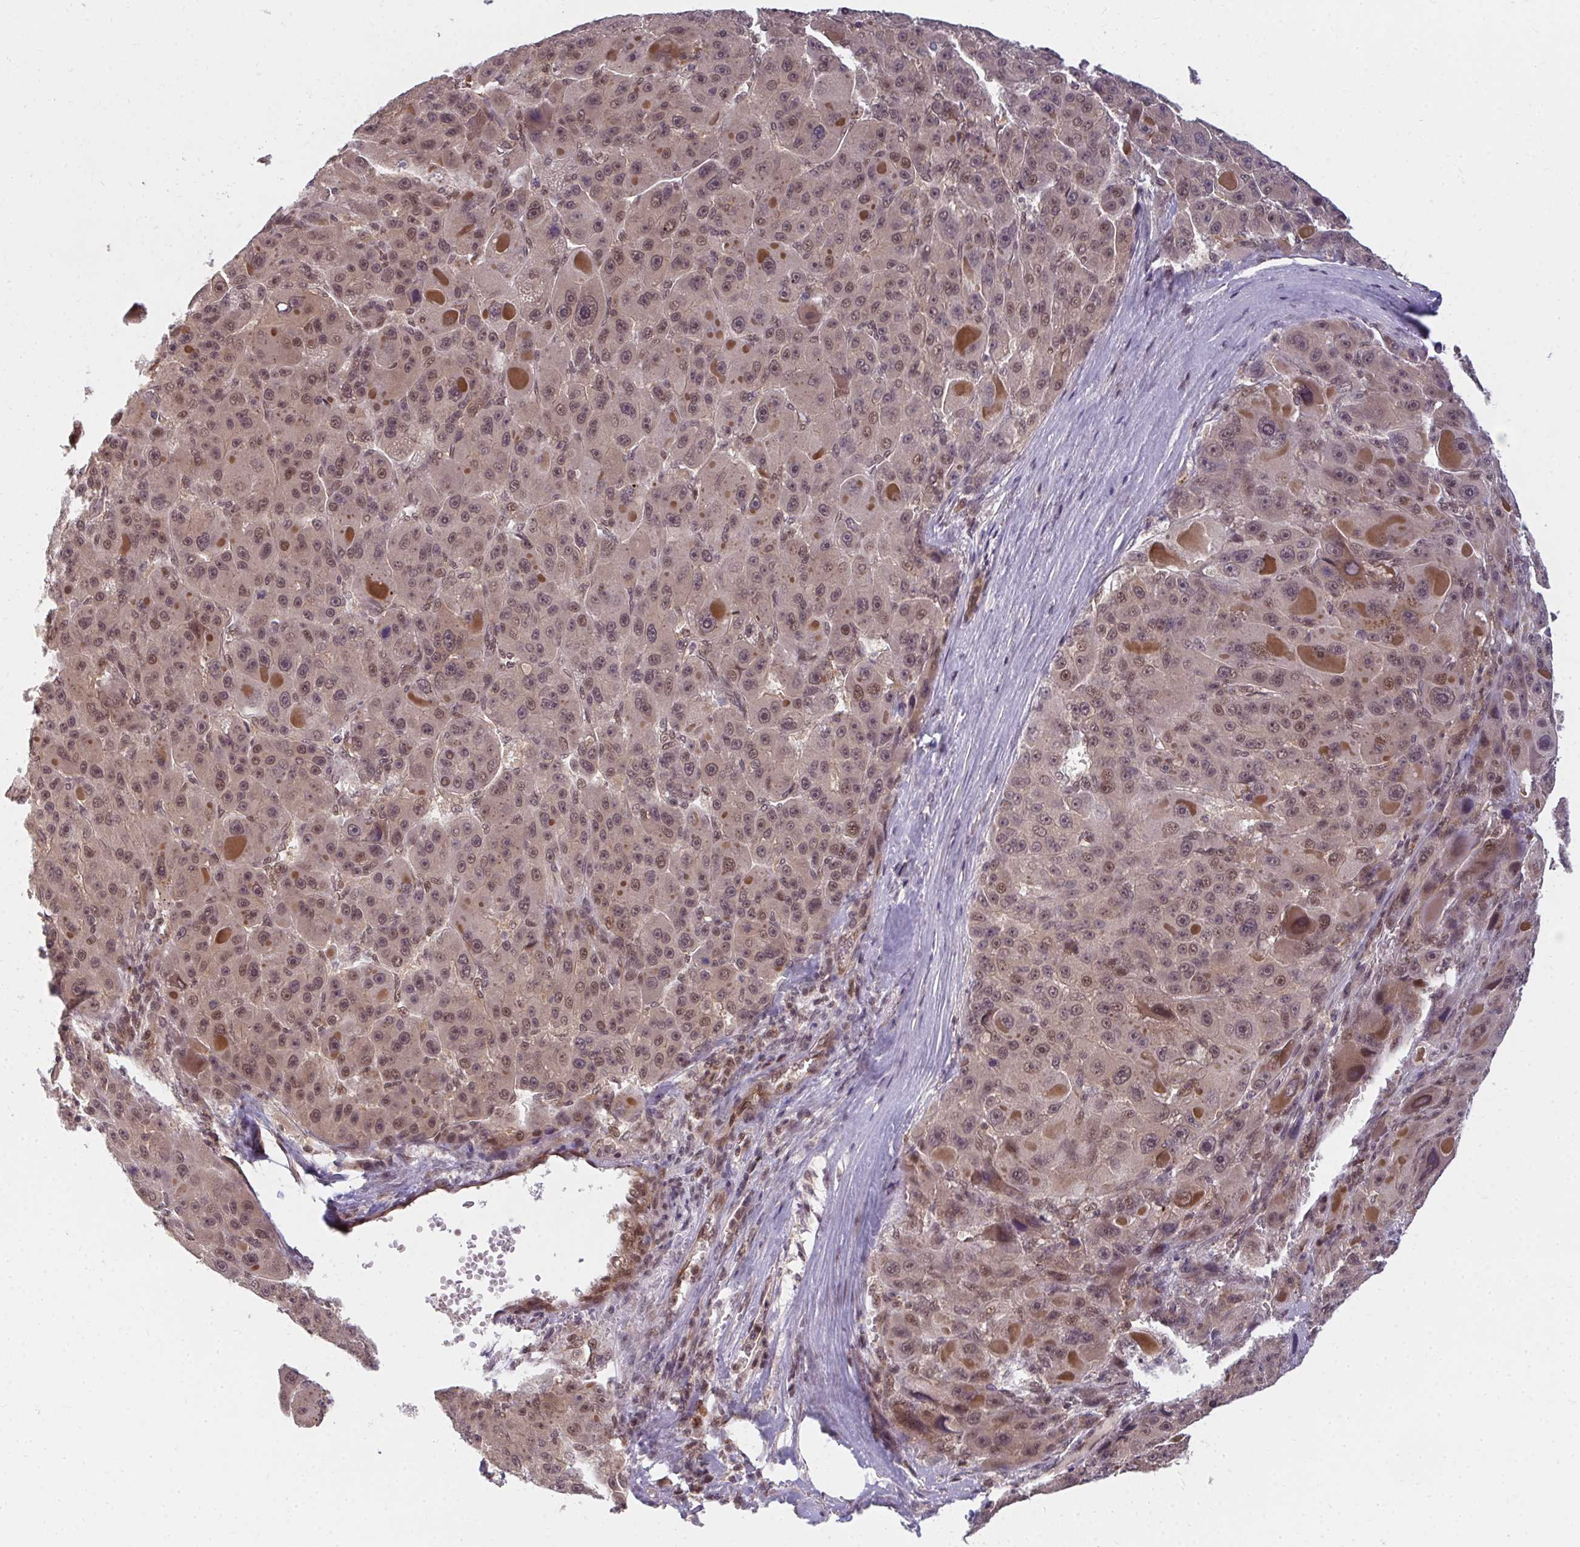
{"staining": {"intensity": "weak", "quantity": "25%-75%", "location": "nuclear"}, "tissue": "liver cancer", "cell_type": "Tumor cells", "image_type": "cancer", "snomed": [{"axis": "morphology", "description": "Carcinoma, Hepatocellular, NOS"}, {"axis": "topography", "description": "Liver"}], "caption": "Immunohistochemistry (IHC) (DAB (3,3'-diaminobenzidine)) staining of liver hepatocellular carcinoma displays weak nuclear protein staining in approximately 25%-75% of tumor cells.", "gene": "GTF3C6", "patient": {"sex": "male", "age": 76}}